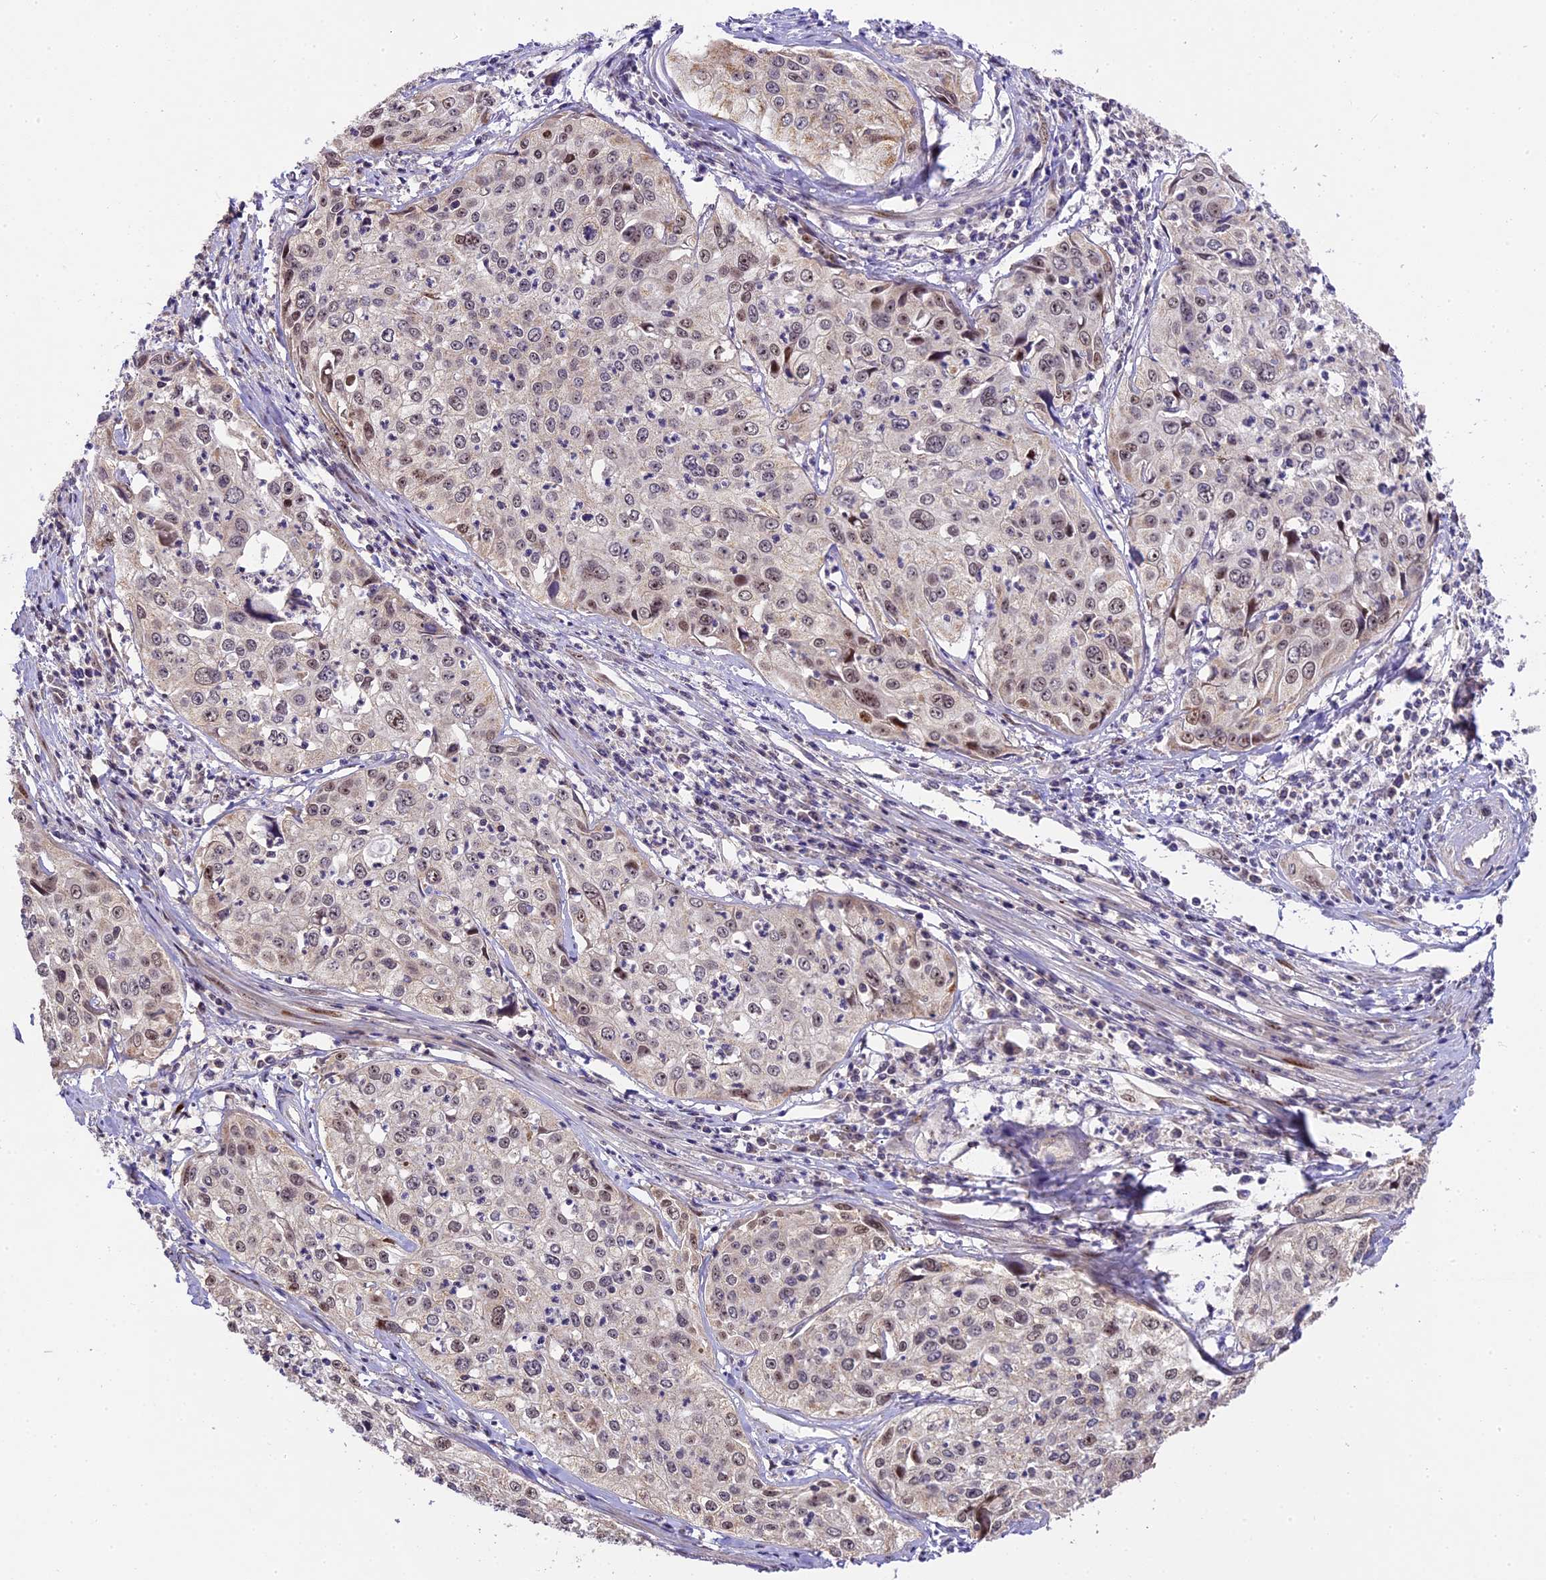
{"staining": {"intensity": "weak", "quantity": "<25%", "location": "nuclear"}, "tissue": "cervical cancer", "cell_type": "Tumor cells", "image_type": "cancer", "snomed": [{"axis": "morphology", "description": "Squamous cell carcinoma, NOS"}, {"axis": "topography", "description": "Cervix"}], "caption": "Squamous cell carcinoma (cervical) was stained to show a protein in brown. There is no significant expression in tumor cells.", "gene": "ZAR1L", "patient": {"sex": "female", "age": 31}}